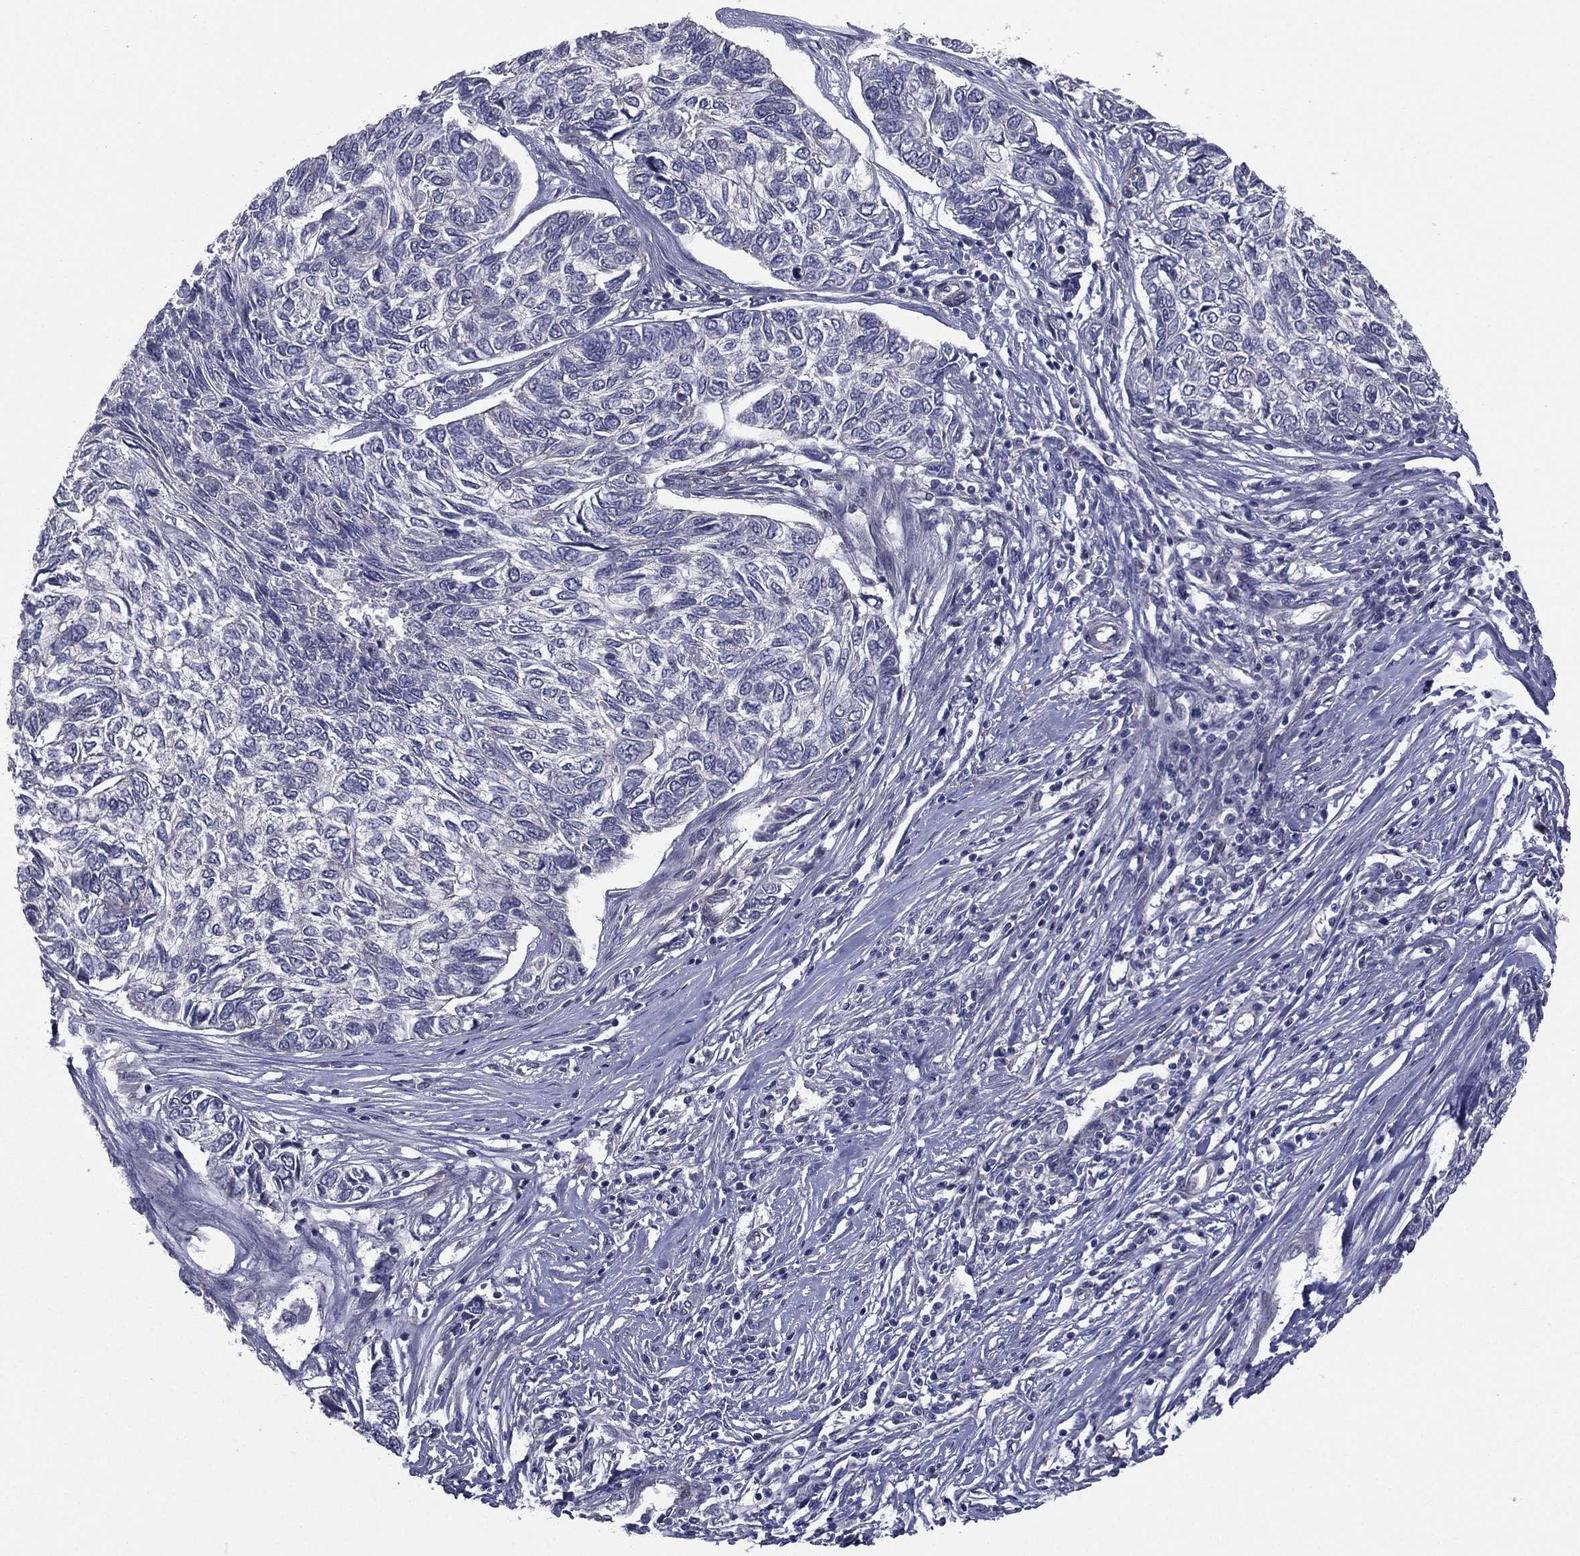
{"staining": {"intensity": "negative", "quantity": "none", "location": "none"}, "tissue": "skin cancer", "cell_type": "Tumor cells", "image_type": "cancer", "snomed": [{"axis": "morphology", "description": "Basal cell carcinoma"}, {"axis": "topography", "description": "Skin"}], "caption": "Tumor cells are negative for protein expression in human skin cancer. The staining is performed using DAB (3,3'-diaminobenzidine) brown chromogen with nuclei counter-stained in using hematoxylin.", "gene": "ACTRT2", "patient": {"sex": "female", "age": 65}}